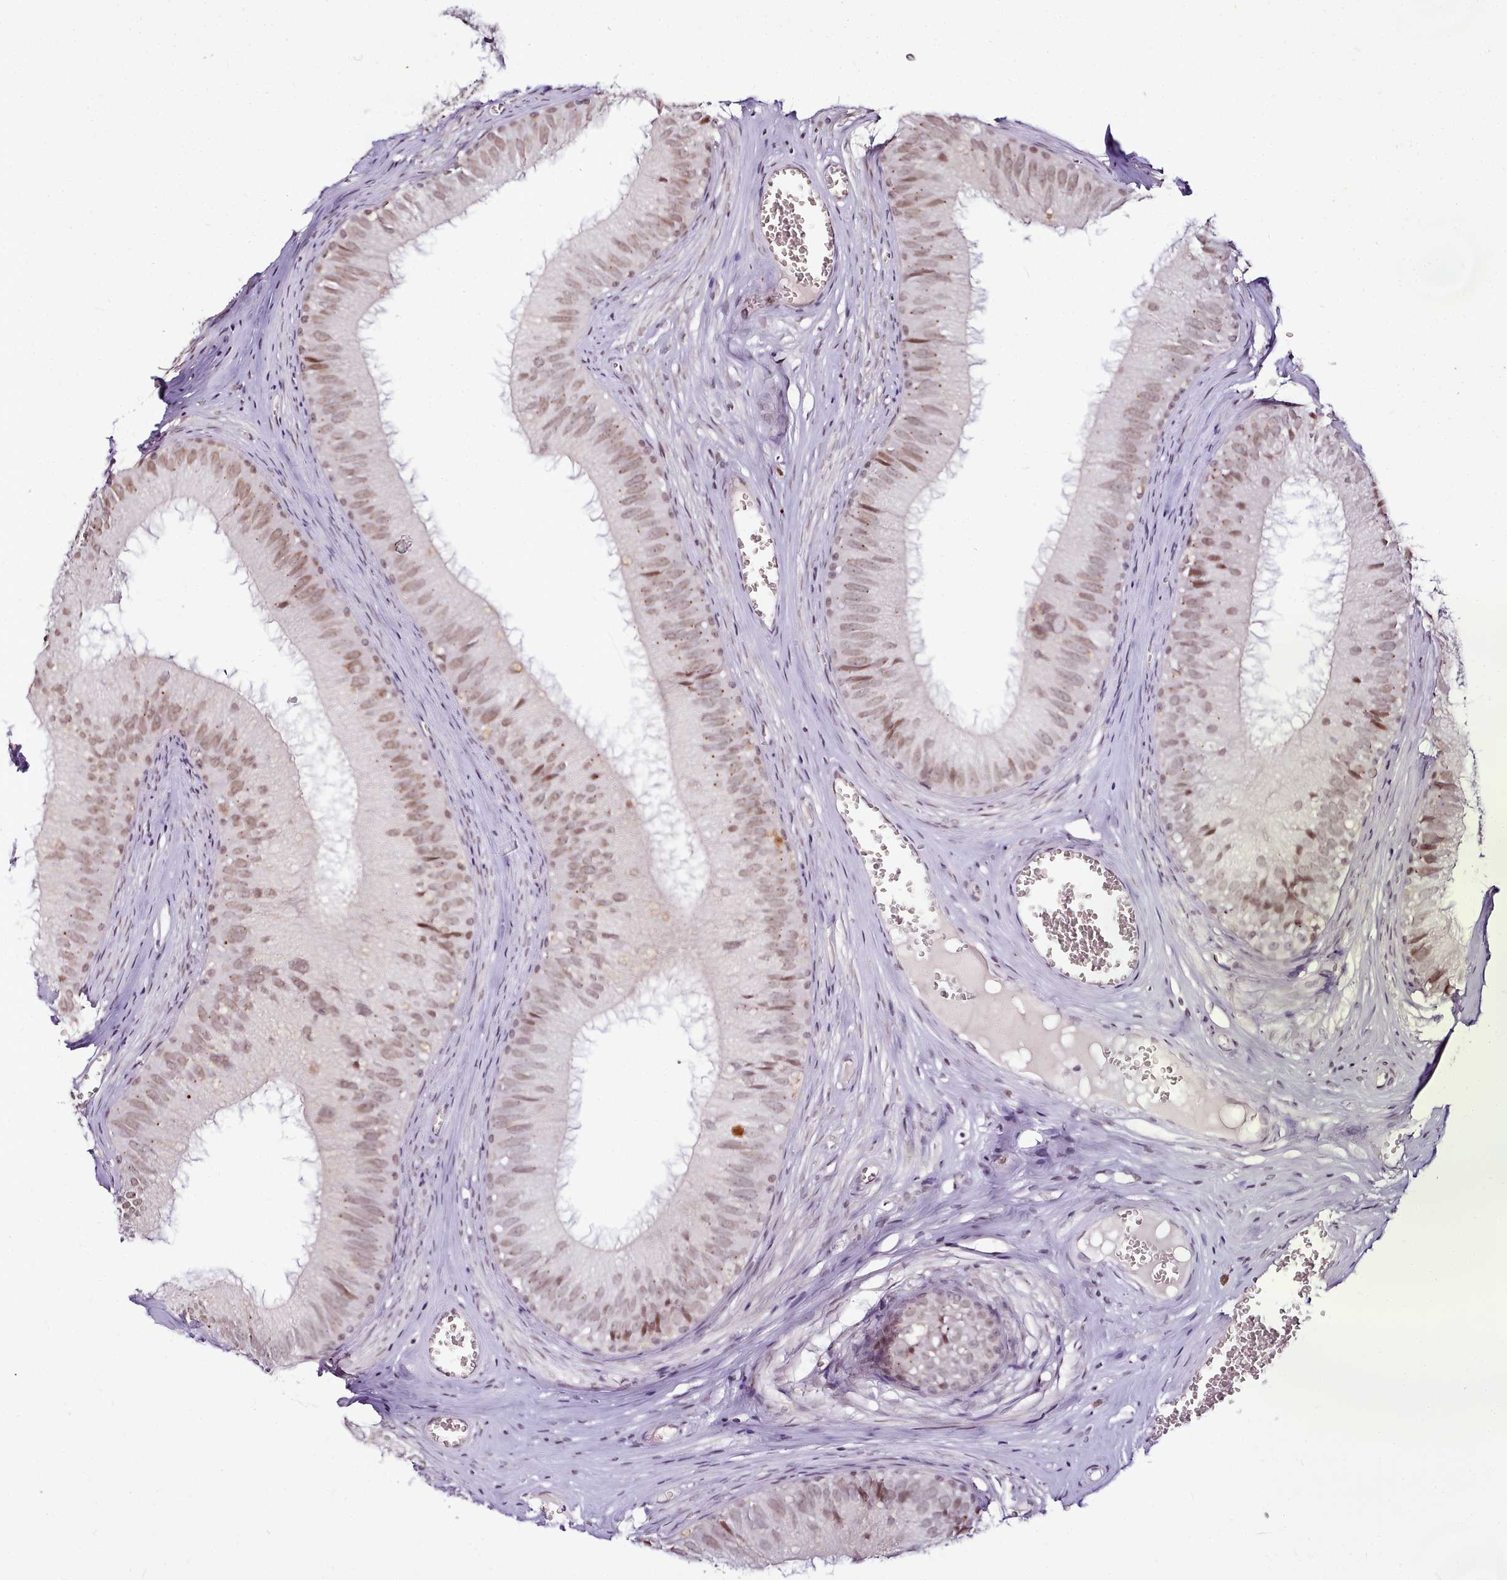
{"staining": {"intensity": "moderate", "quantity": ">75%", "location": "nuclear"}, "tissue": "epididymis", "cell_type": "Glandular cells", "image_type": "normal", "snomed": [{"axis": "morphology", "description": "Normal tissue, NOS"}, {"axis": "topography", "description": "Epididymis"}], "caption": "IHC histopathology image of unremarkable epididymis: epididymis stained using immunohistochemistry (IHC) exhibits medium levels of moderate protein expression localized specifically in the nuclear of glandular cells, appearing as a nuclear brown color.", "gene": "SYT15B", "patient": {"sex": "male", "age": 36}}